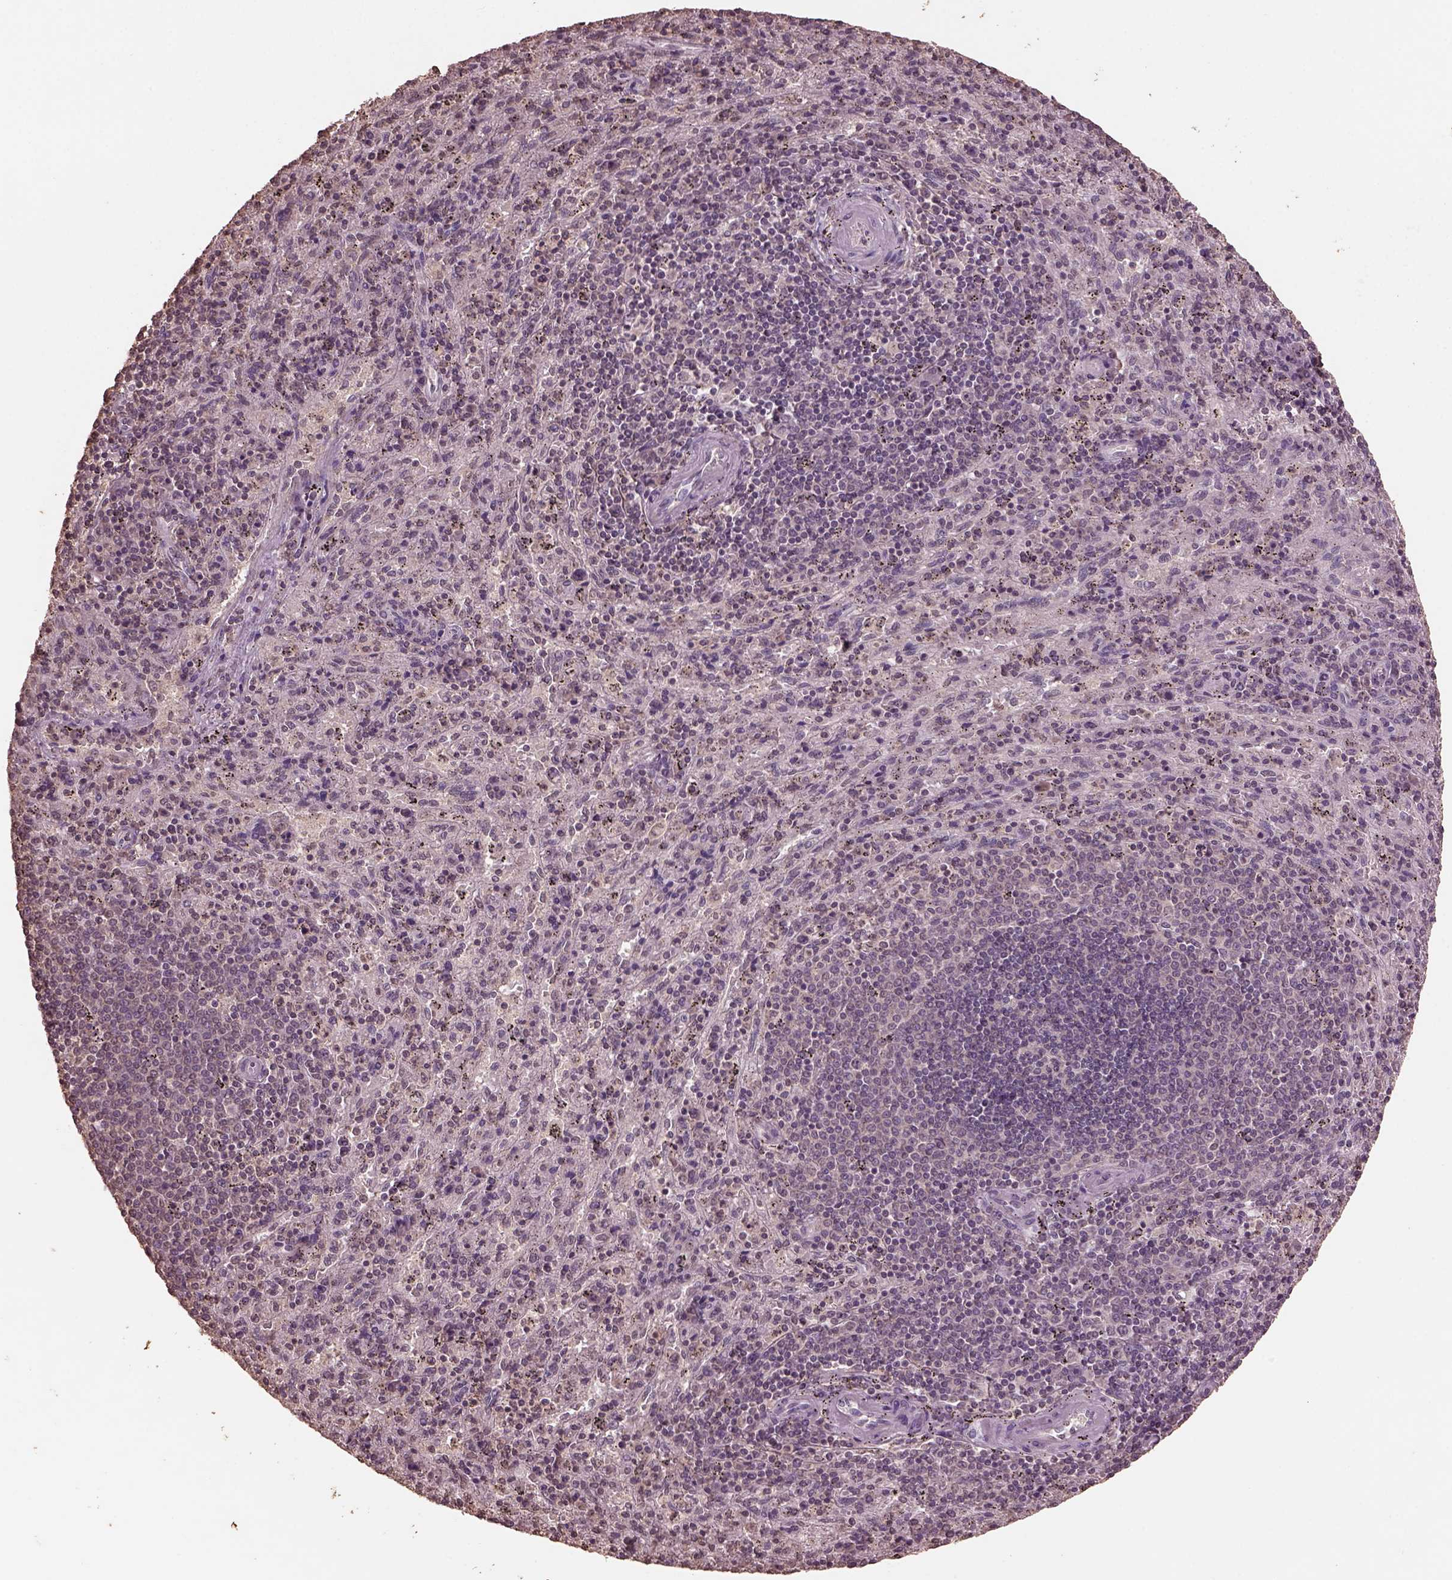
{"staining": {"intensity": "negative", "quantity": "none", "location": "none"}, "tissue": "spleen", "cell_type": "Cells in red pulp", "image_type": "normal", "snomed": [{"axis": "morphology", "description": "Normal tissue, NOS"}, {"axis": "topography", "description": "Spleen"}], "caption": "DAB immunohistochemical staining of normal human spleen exhibits no significant expression in cells in red pulp. Brightfield microscopy of immunohistochemistry (IHC) stained with DAB (brown) and hematoxylin (blue), captured at high magnification.", "gene": "CPT1C", "patient": {"sex": "male", "age": 57}}